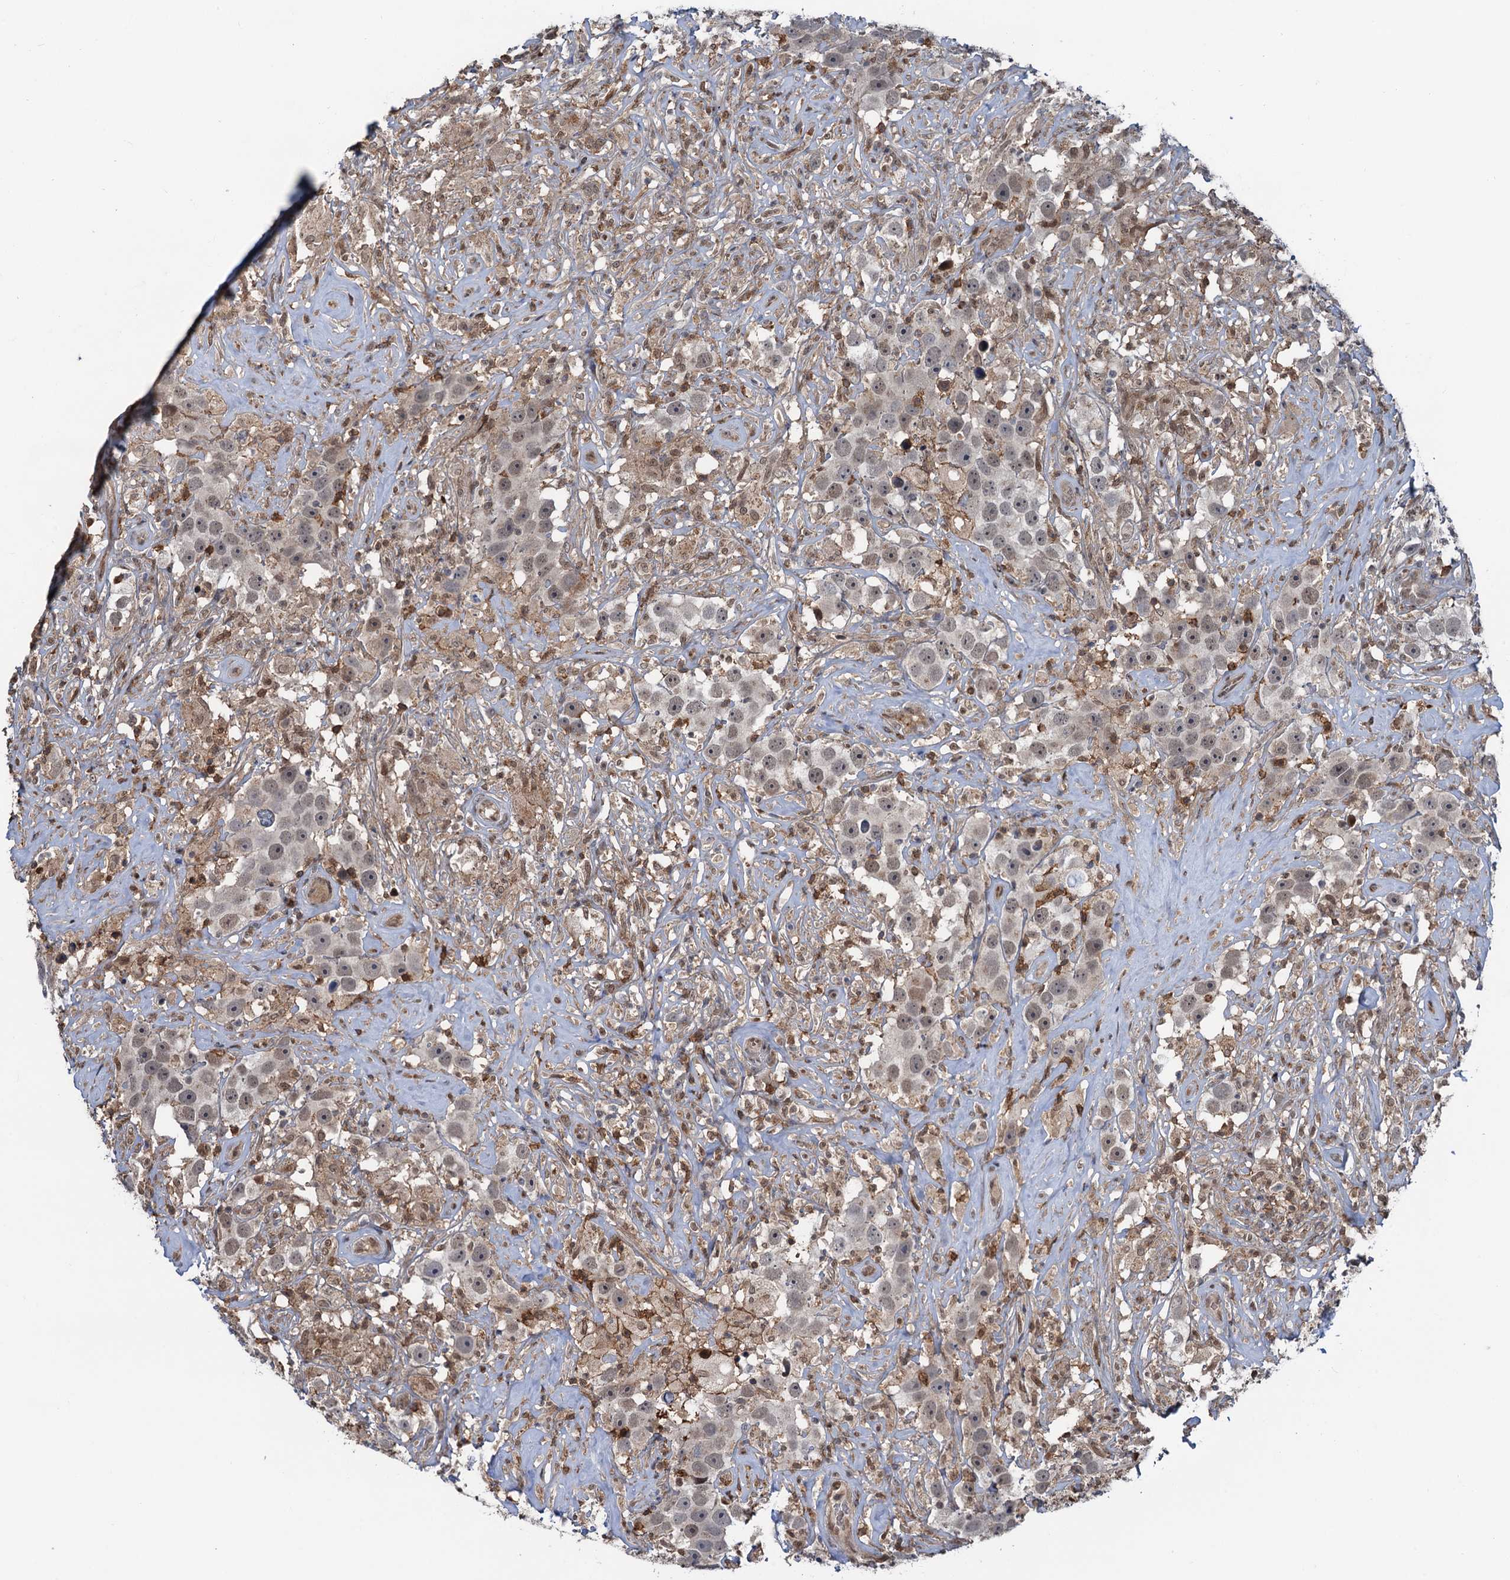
{"staining": {"intensity": "moderate", "quantity": "25%-75%", "location": "nuclear"}, "tissue": "testis cancer", "cell_type": "Tumor cells", "image_type": "cancer", "snomed": [{"axis": "morphology", "description": "Seminoma, NOS"}, {"axis": "topography", "description": "Testis"}], "caption": "The photomicrograph demonstrates immunohistochemical staining of testis cancer. There is moderate nuclear expression is present in about 25%-75% of tumor cells.", "gene": "ZNF609", "patient": {"sex": "male", "age": 49}}